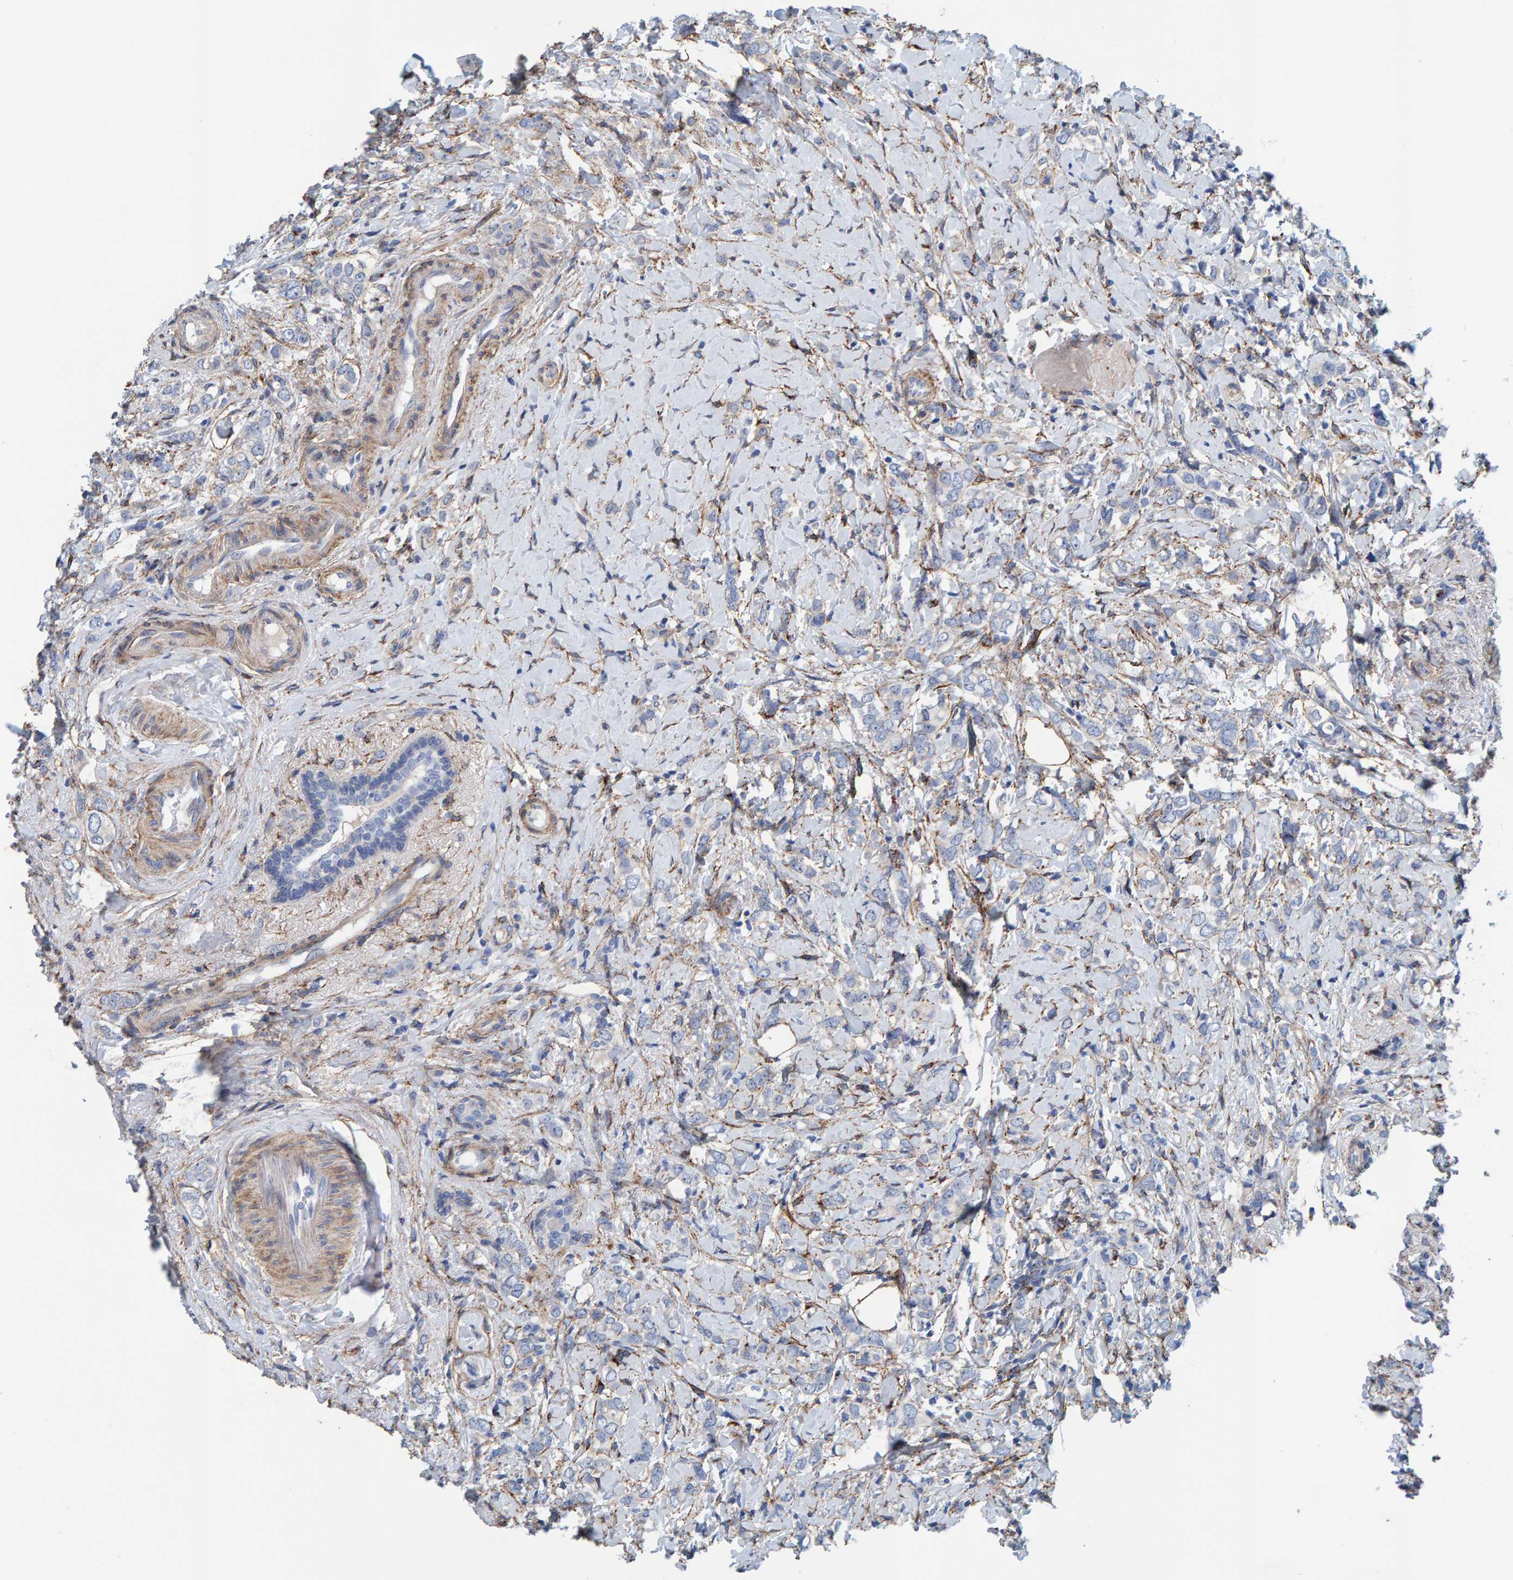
{"staining": {"intensity": "negative", "quantity": "none", "location": "none"}, "tissue": "breast cancer", "cell_type": "Tumor cells", "image_type": "cancer", "snomed": [{"axis": "morphology", "description": "Normal tissue, NOS"}, {"axis": "morphology", "description": "Lobular carcinoma"}, {"axis": "topography", "description": "Breast"}], "caption": "Tumor cells are negative for protein expression in human breast cancer.", "gene": "LRP1", "patient": {"sex": "female", "age": 47}}